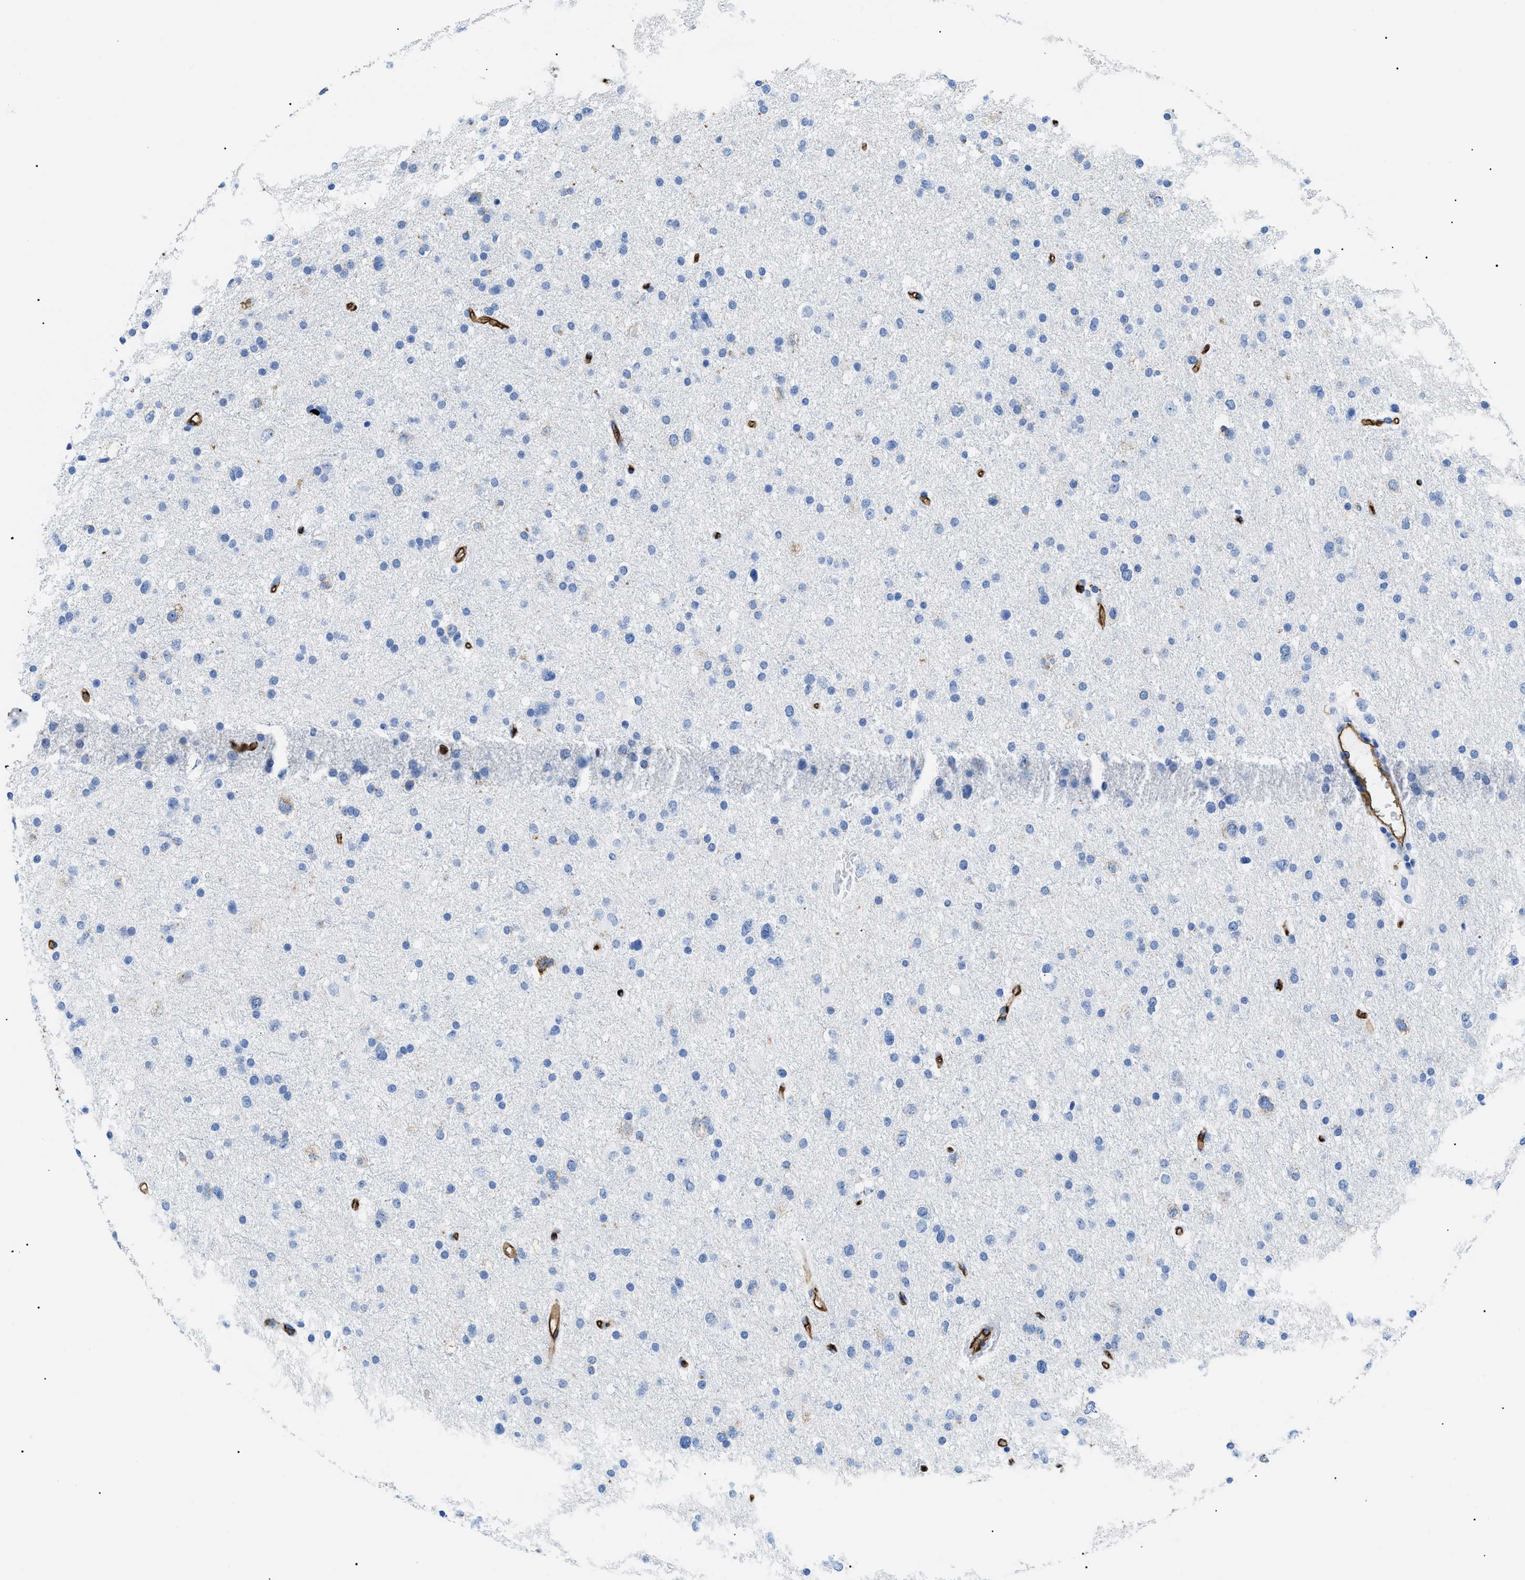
{"staining": {"intensity": "negative", "quantity": "none", "location": "none"}, "tissue": "glioma", "cell_type": "Tumor cells", "image_type": "cancer", "snomed": [{"axis": "morphology", "description": "Glioma, malignant, Low grade"}, {"axis": "topography", "description": "Brain"}], "caption": "IHC of human glioma shows no expression in tumor cells. (Immunohistochemistry, brightfield microscopy, high magnification).", "gene": "PODXL", "patient": {"sex": "female", "age": 37}}